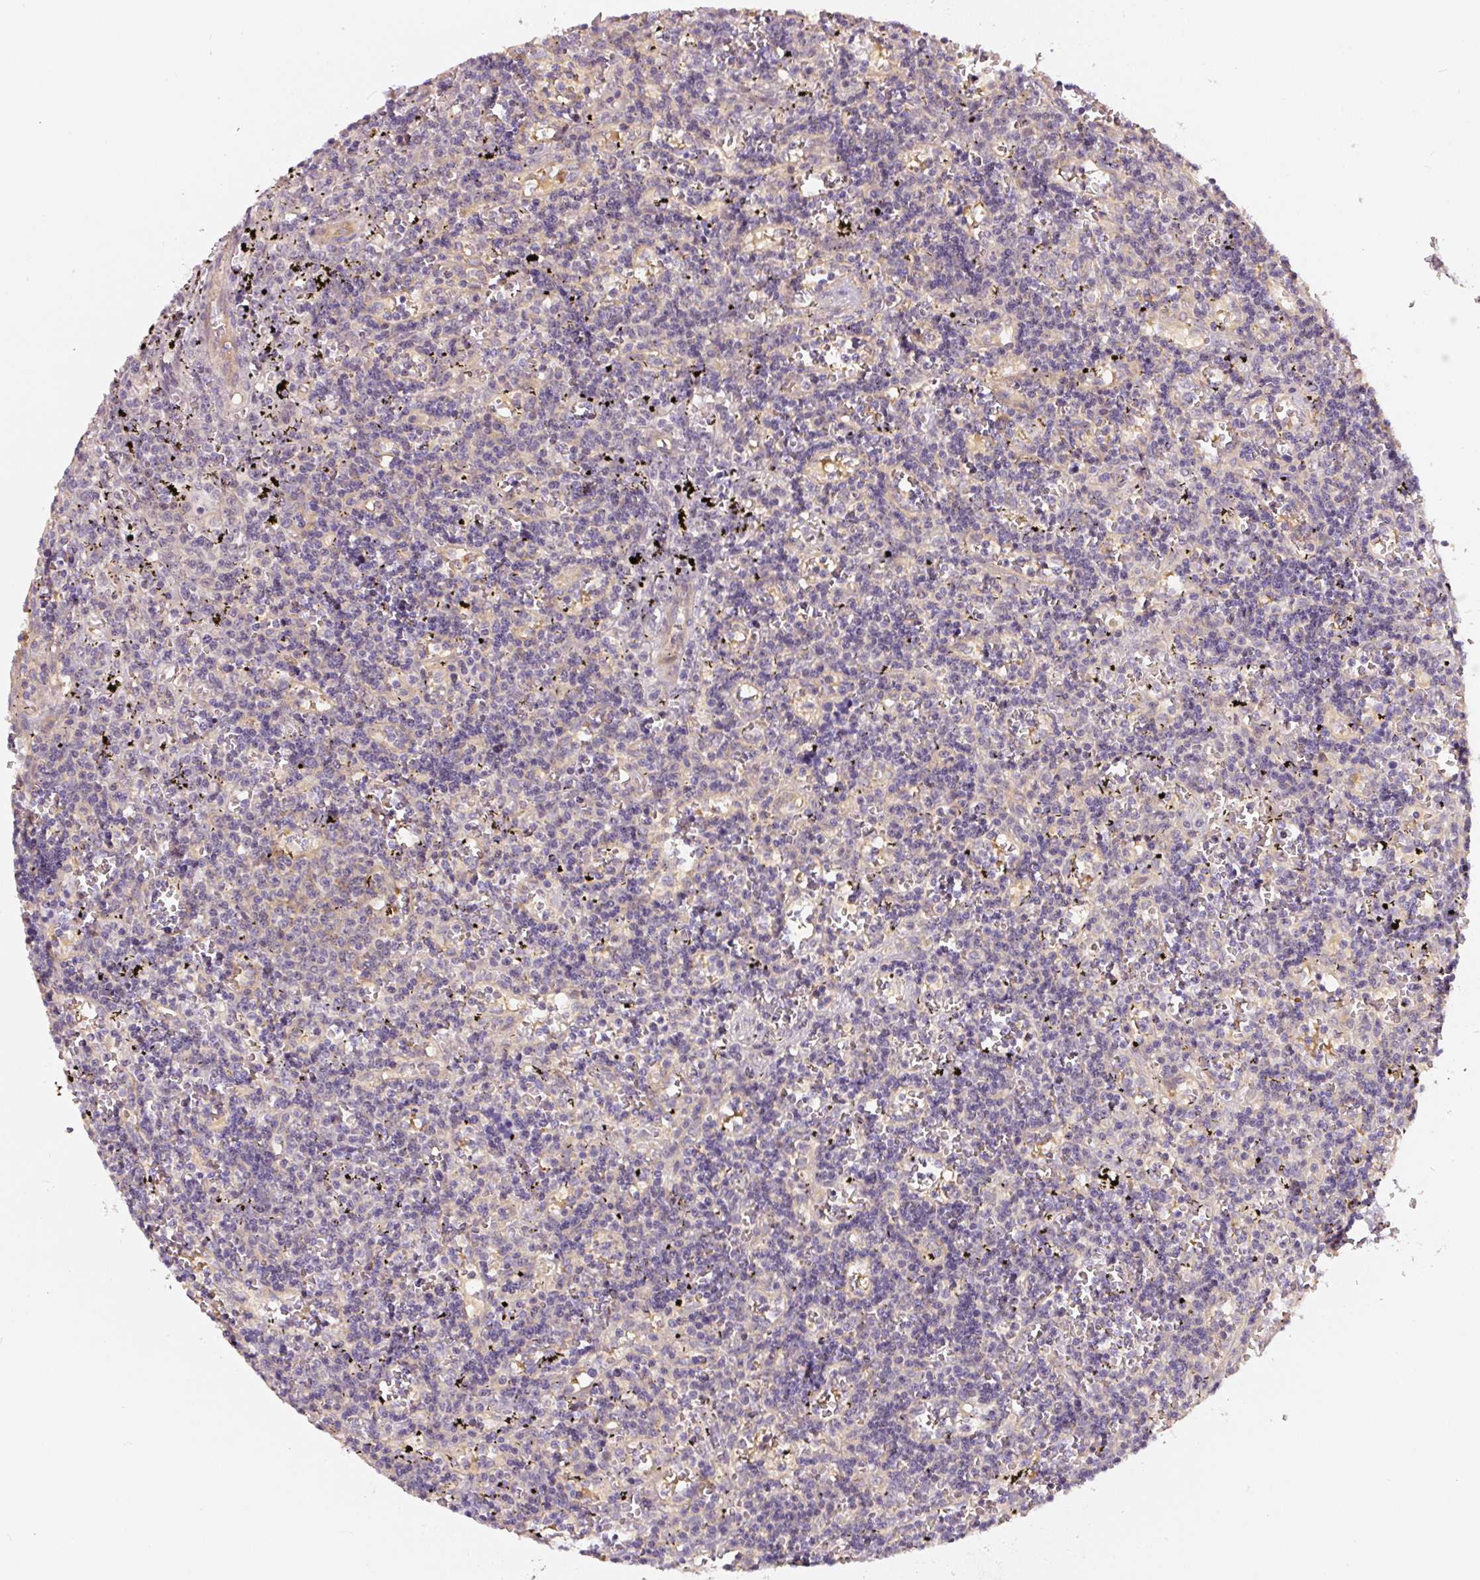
{"staining": {"intensity": "negative", "quantity": "none", "location": "none"}, "tissue": "lymphoma", "cell_type": "Tumor cells", "image_type": "cancer", "snomed": [{"axis": "morphology", "description": "Malignant lymphoma, non-Hodgkin's type, Low grade"}, {"axis": "topography", "description": "Spleen"}], "caption": "Tumor cells show no significant protein positivity in low-grade malignant lymphoma, non-Hodgkin's type.", "gene": "PWWP3B", "patient": {"sex": "male", "age": 60}}